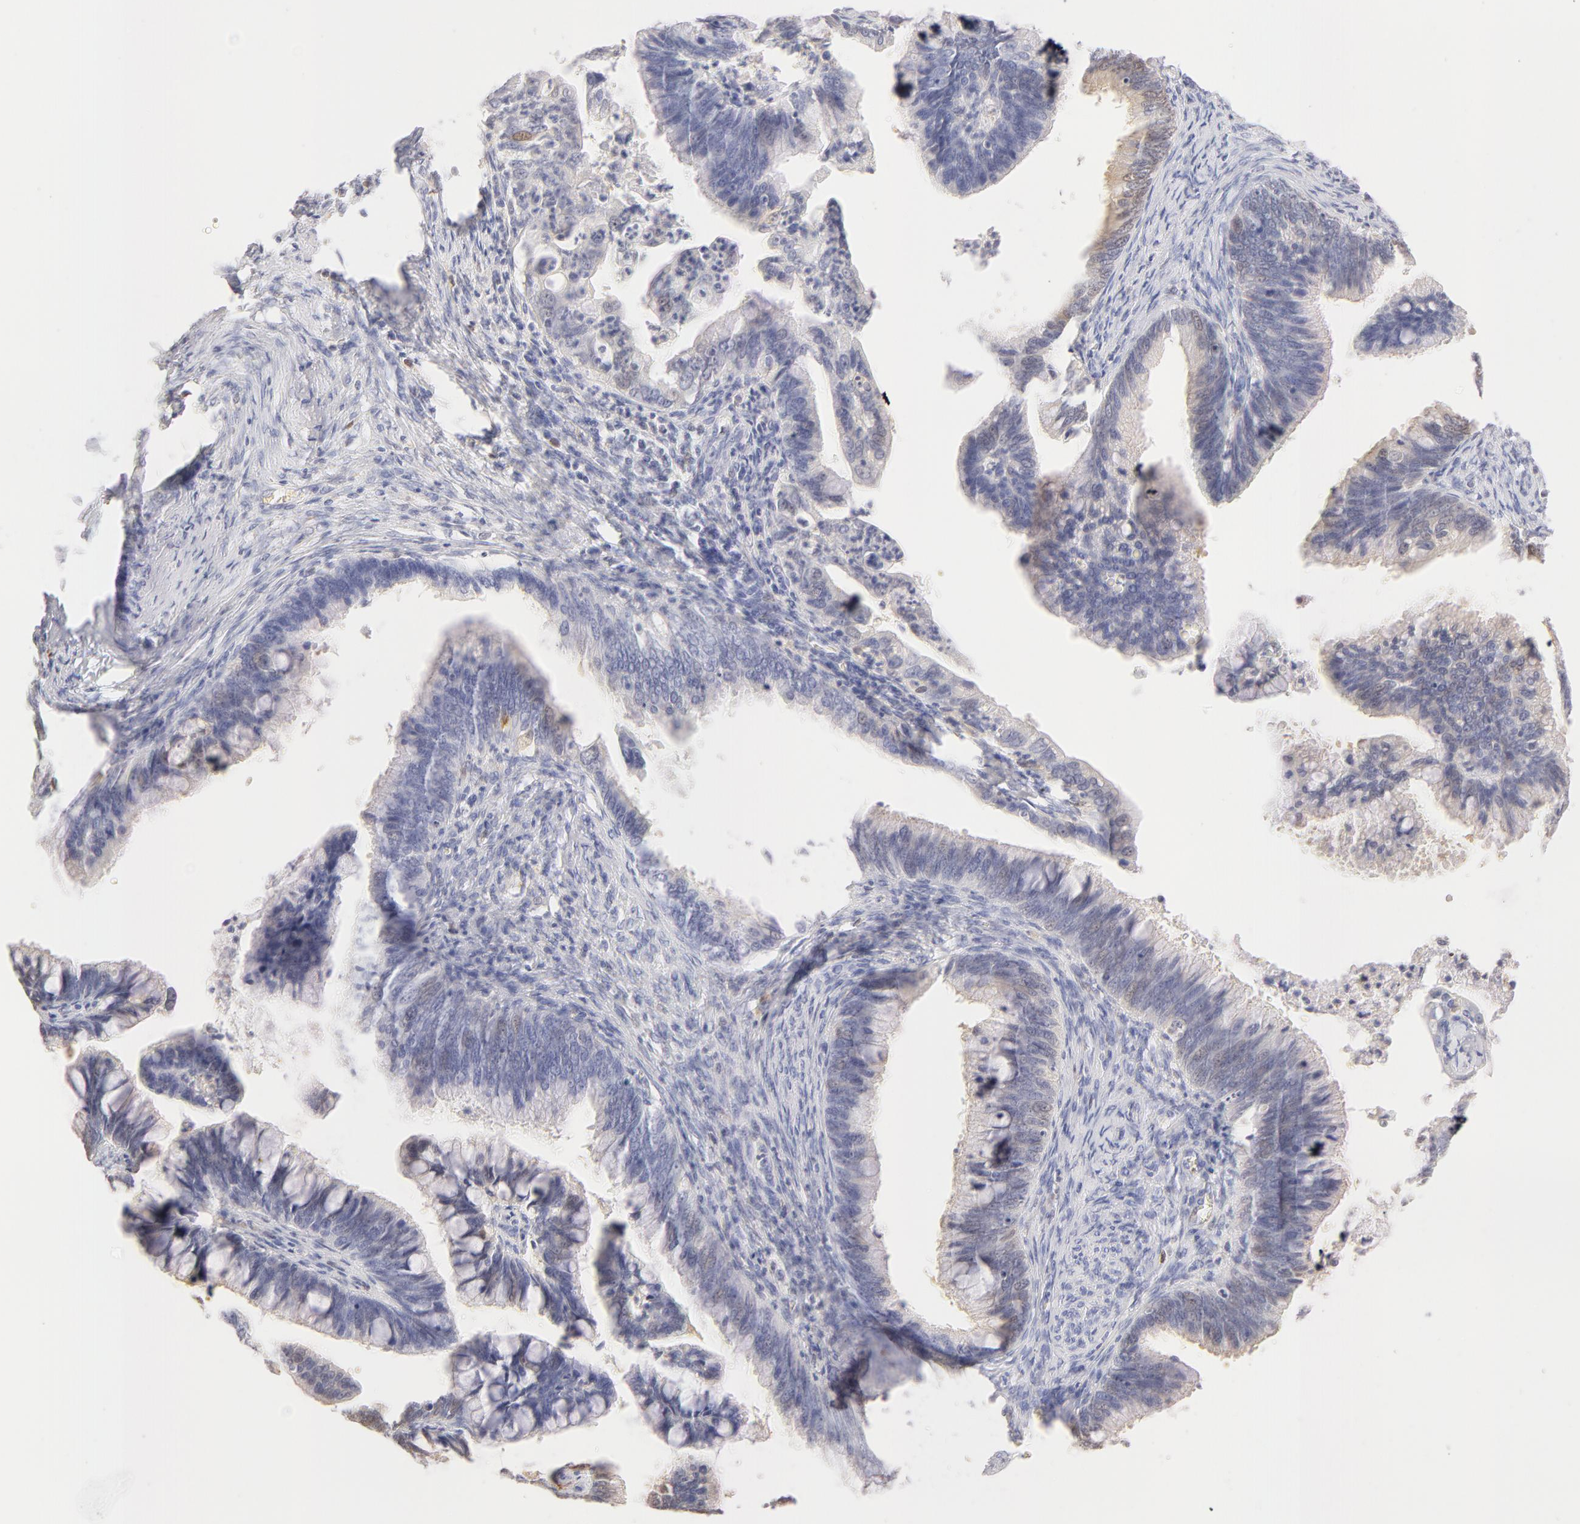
{"staining": {"intensity": "negative", "quantity": "none", "location": "none"}, "tissue": "cervical cancer", "cell_type": "Tumor cells", "image_type": "cancer", "snomed": [{"axis": "morphology", "description": "Adenocarcinoma, NOS"}, {"axis": "topography", "description": "Cervix"}], "caption": "High power microscopy micrograph of an immunohistochemistry histopathology image of adenocarcinoma (cervical), revealing no significant staining in tumor cells. (DAB (3,3'-diaminobenzidine) immunohistochemistry visualized using brightfield microscopy, high magnification).", "gene": "CA2", "patient": {"sex": "female", "age": 47}}